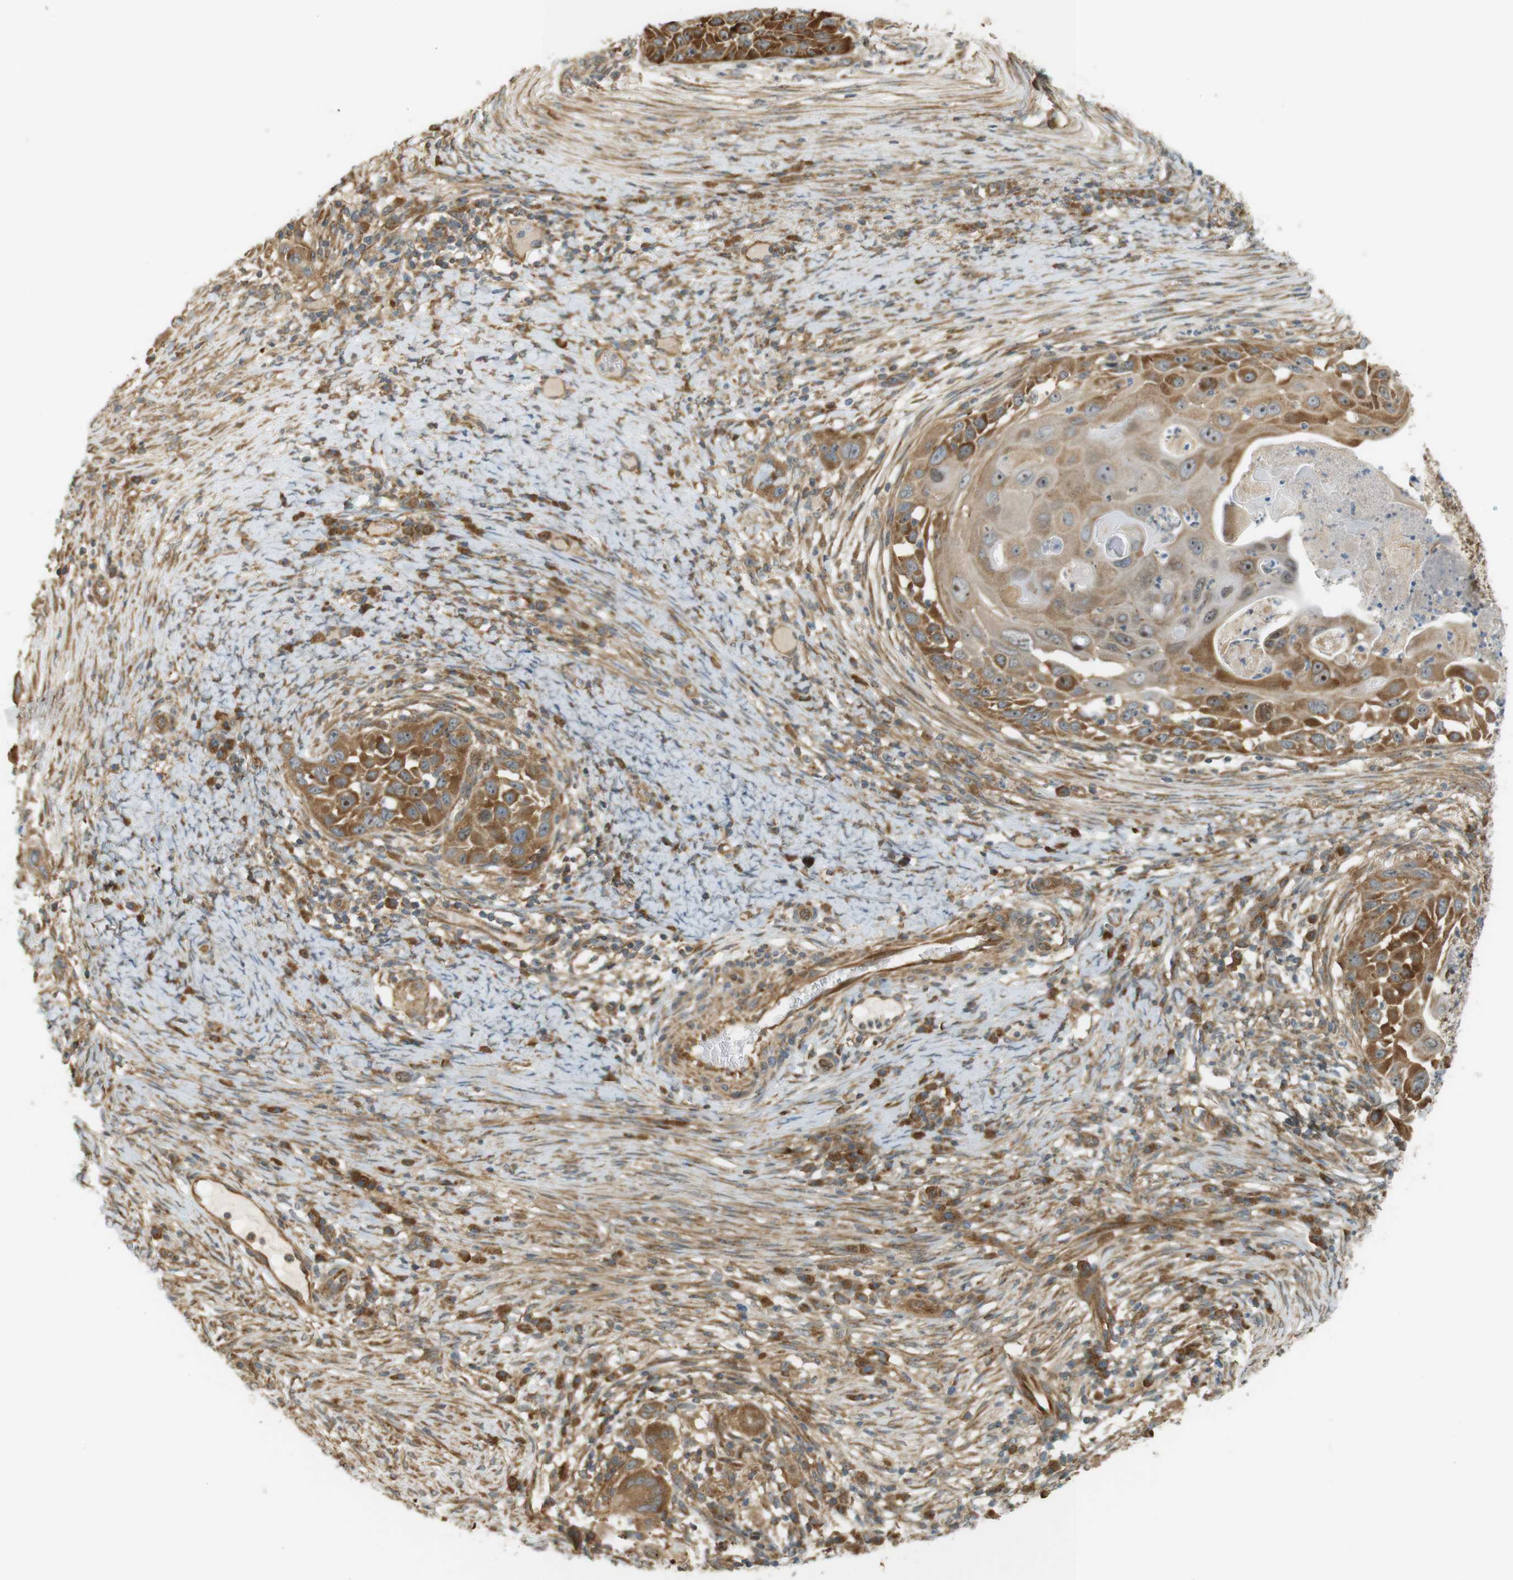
{"staining": {"intensity": "moderate", "quantity": ">75%", "location": "cytoplasmic/membranous,nuclear"}, "tissue": "skin cancer", "cell_type": "Tumor cells", "image_type": "cancer", "snomed": [{"axis": "morphology", "description": "Squamous cell carcinoma, NOS"}, {"axis": "topography", "description": "Skin"}], "caption": "Tumor cells display medium levels of moderate cytoplasmic/membranous and nuclear staining in about >75% of cells in human squamous cell carcinoma (skin).", "gene": "PA2G4", "patient": {"sex": "female", "age": 44}}